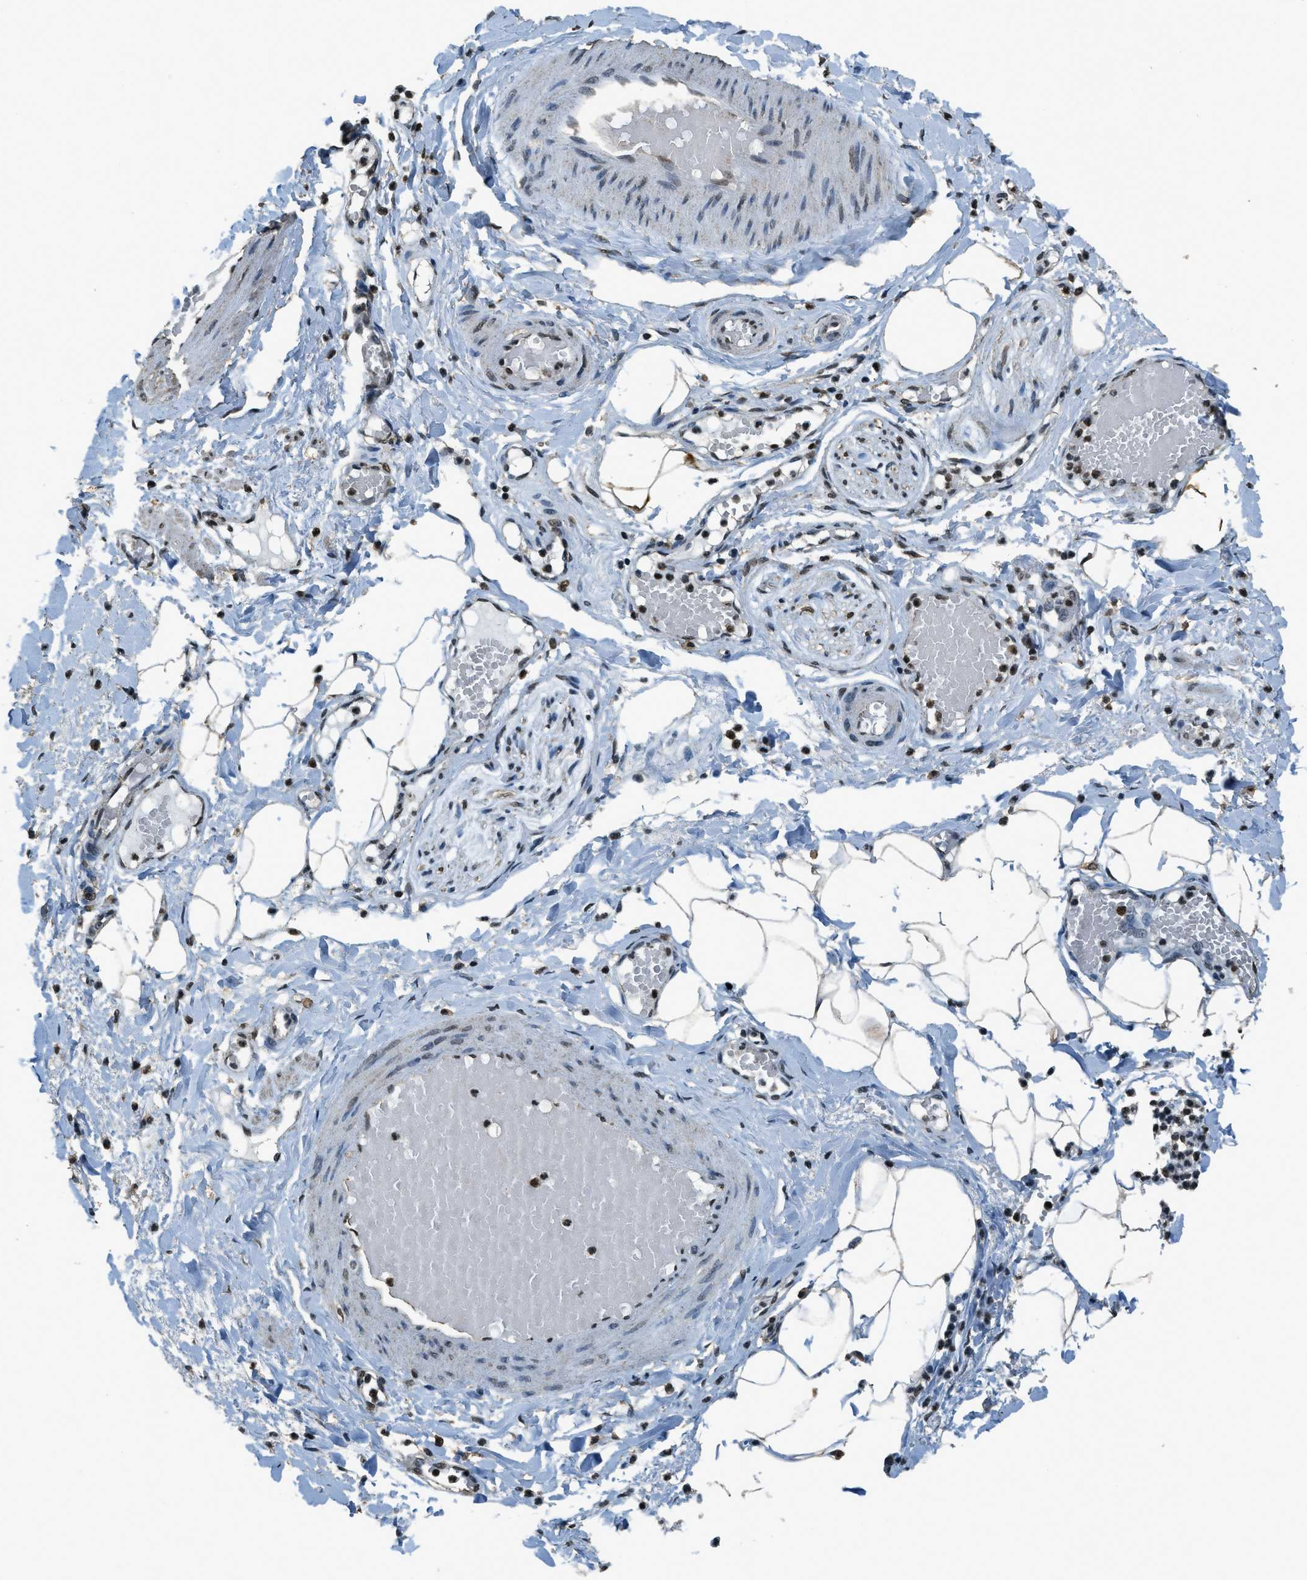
{"staining": {"intensity": "moderate", "quantity": ">75%", "location": "cytoplasmic/membranous,nuclear"}, "tissue": "adipose tissue", "cell_type": "Adipocytes", "image_type": "normal", "snomed": [{"axis": "morphology", "description": "Normal tissue, NOS"}, {"axis": "topography", "description": "Soft tissue"}, {"axis": "topography", "description": "Vascular tissue"}], "caption": "Protein staining demonstrates moderate cytoplasmic/membranous,nuclear staining in about >75% of adipocytes in unremarkable adipose tissue. (DAB (3,3'-diaminobenzidine) IHC, brown staining for protein, blue staining for nuclei).", "gene": "MYB", "patient": {"sex": "female", "age": 35}}